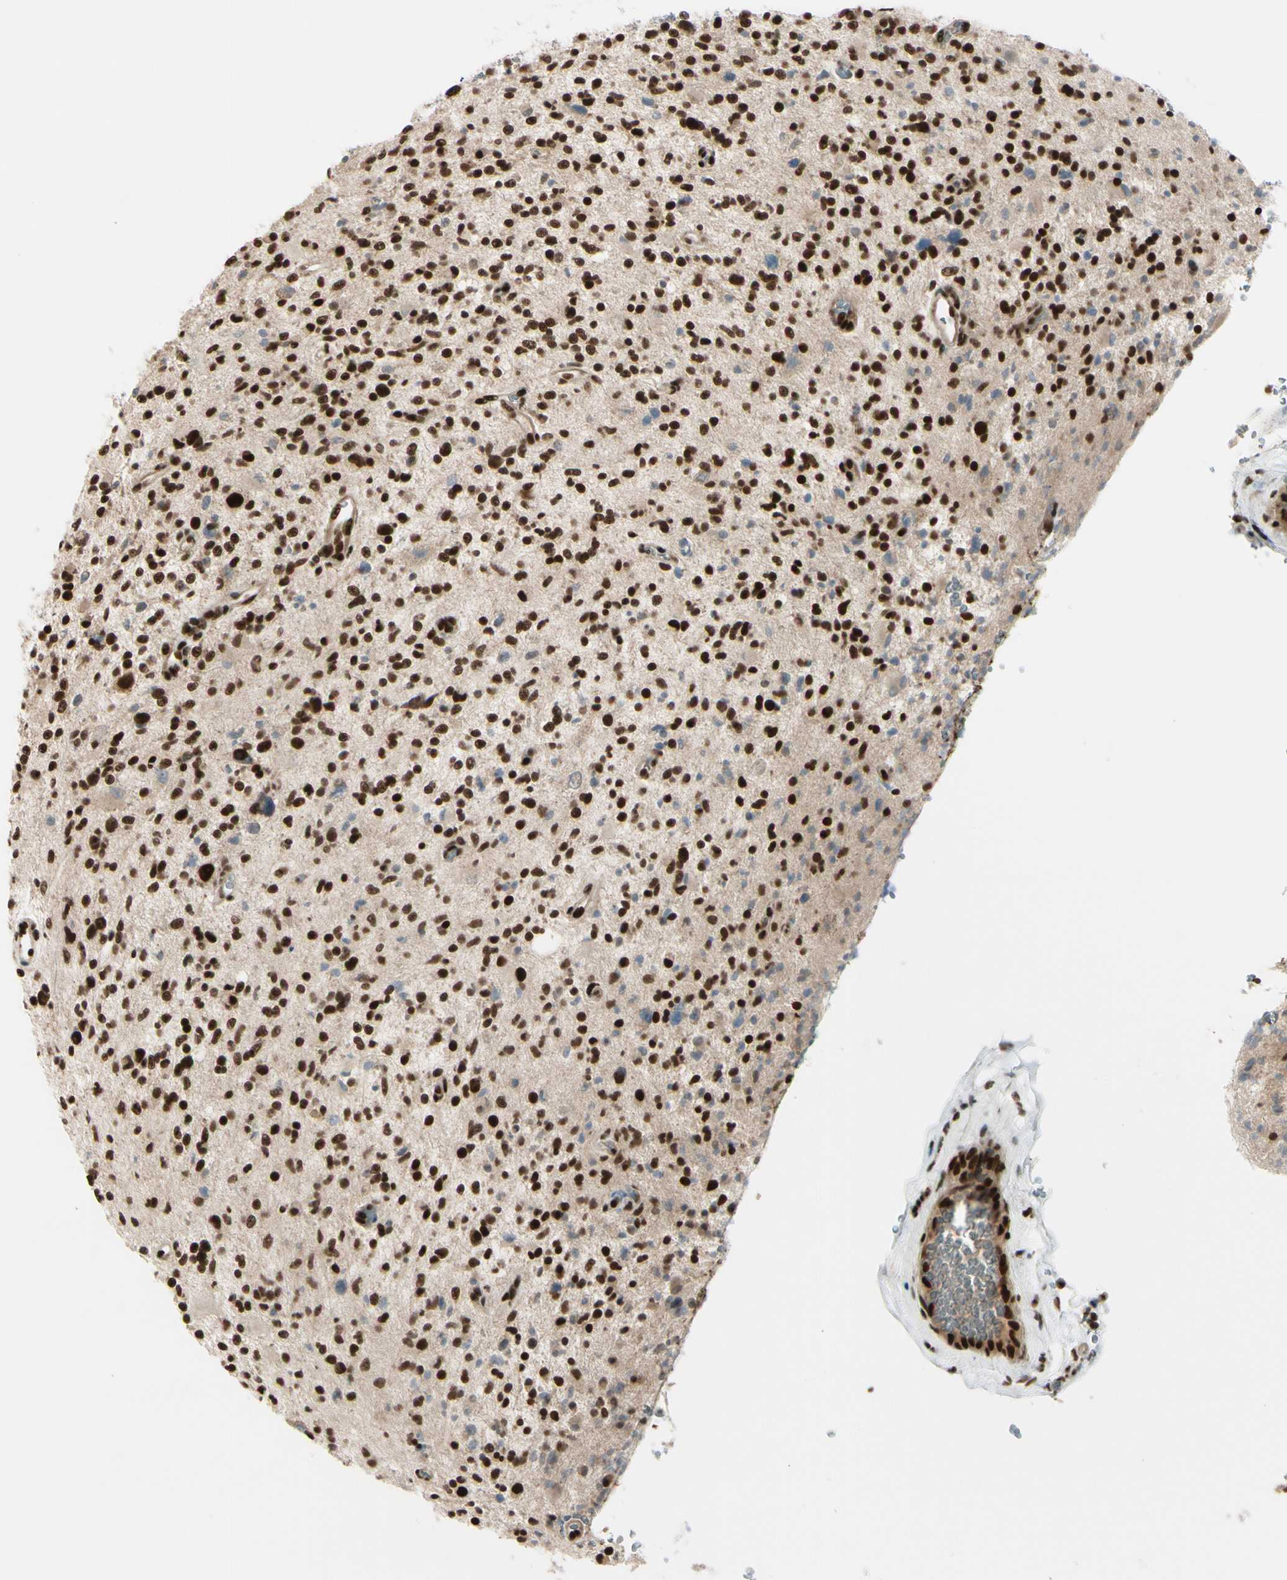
{"staining": {"intensity": "strong", "quantity": ">75%", "location": "nuclear"}, "tissue": "glioma", "cell_type": "Tumor cells", "image_type": "cancer", "snomed": [{"axis": "morphology", "description": "Glioma, malignant, High grade"}, {"axis": "topography", "description": "Brain"}], "caption": "Malignant glioma (high-grade) stained with a brown dye reveals strong nuclear positive staining in approximately >75% of tumor cells.", "gene": "CHAMP1", "patient": {"sex": "male", "age": 48}}